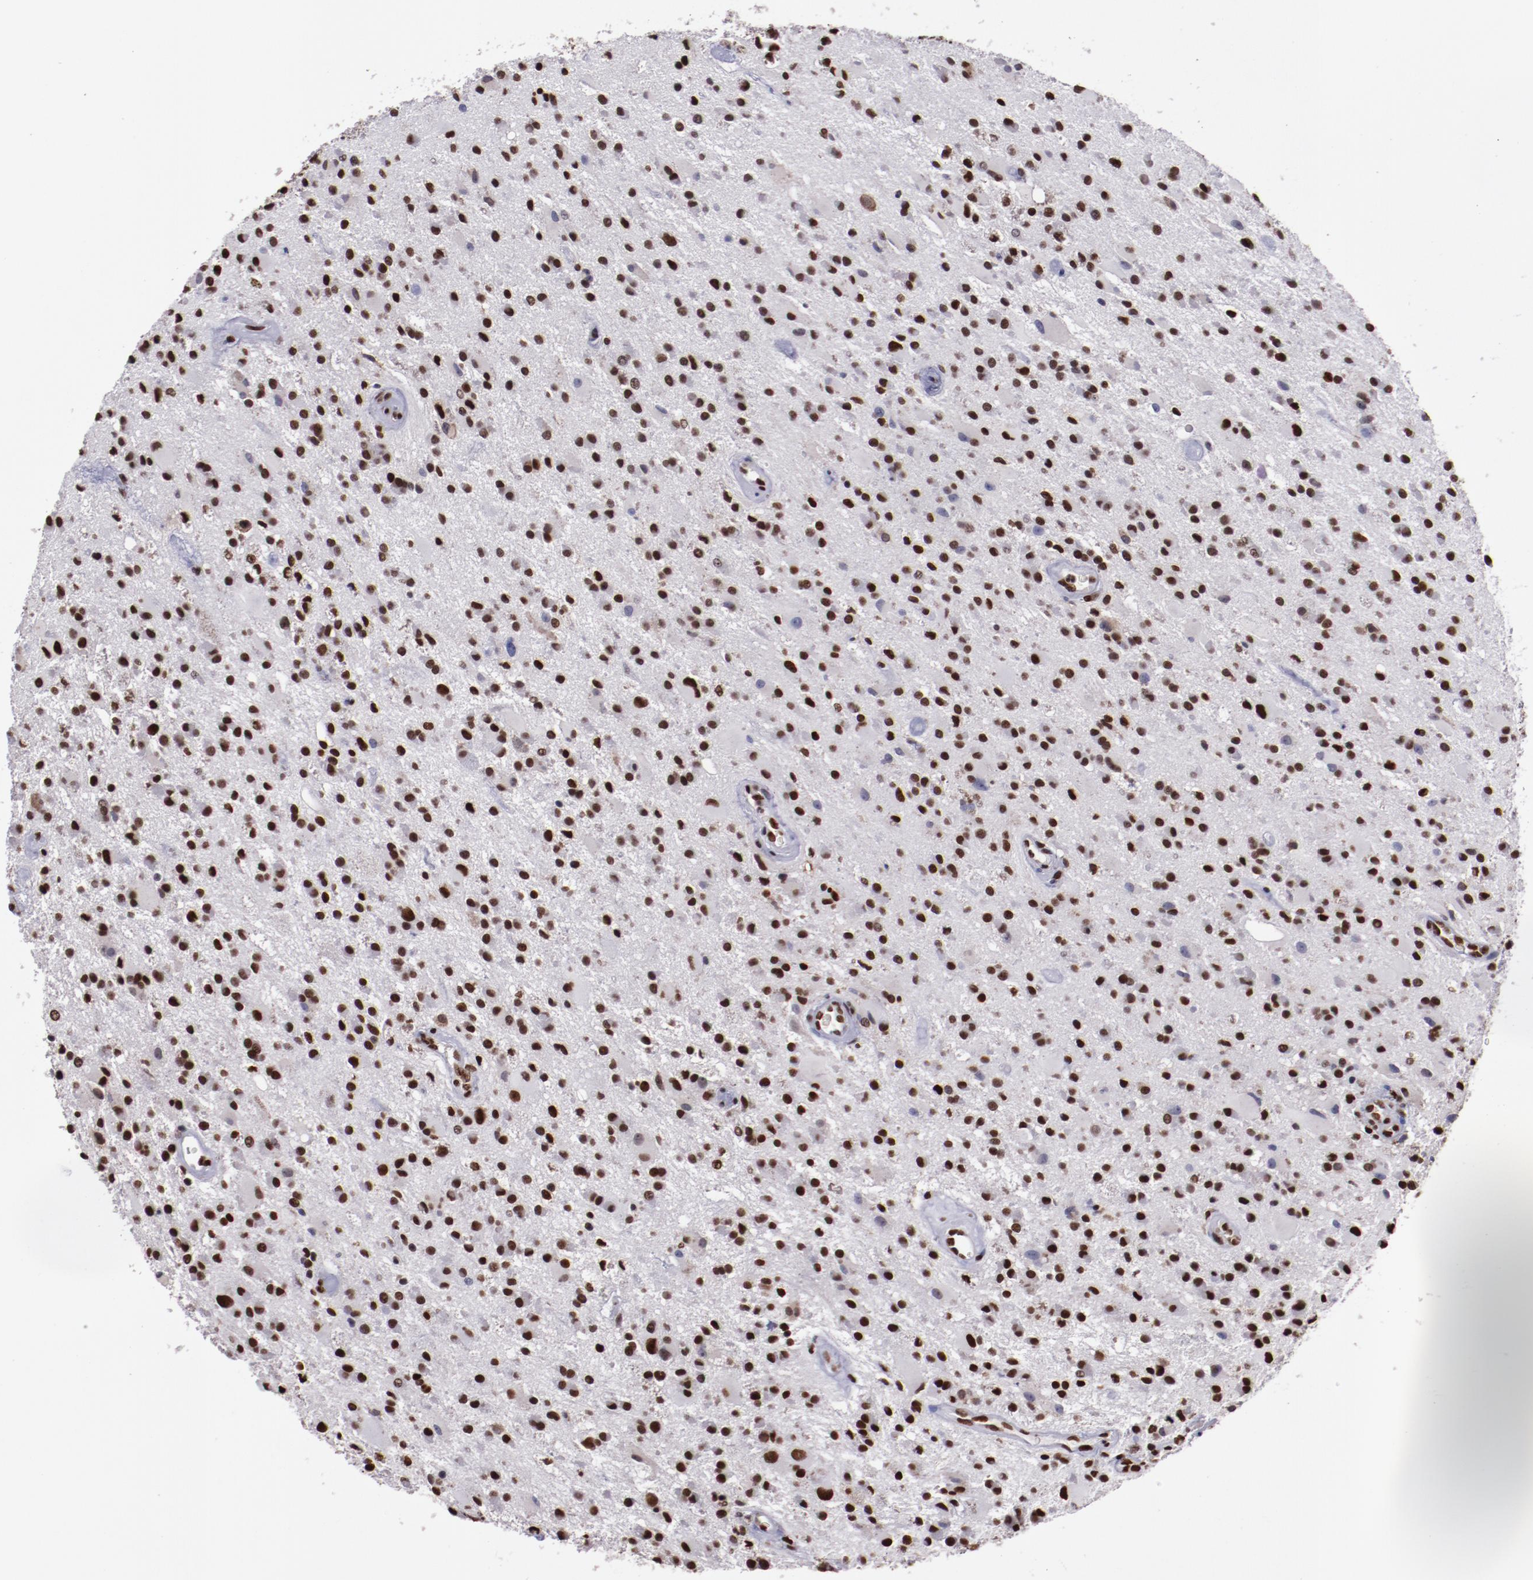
{"staining": {"intensity": "moderate", "quantity": ">75%", "location": "nuclear"}, "tissue": "glioma", "cell_type": "Tumor cells", "image_type": "cancer", "snomed": [{"axis": "morphology", "description": "Glioma, malignant, Low grade"}, {"axis": "topography", "description": "Brain"}], "caption": "DAB (3,3'-diaminobenzidine) immunohistochemical staining of glioma shows moderate nuclear protein expression in approximately >75% of tumor cells. The staining is performed using DAB brown chromogen to label protein expression. The nuclei are counter-stained blue using hematoxylin.", "gene": "APEX1", "patient": {"sex": "male", "age": 58}}